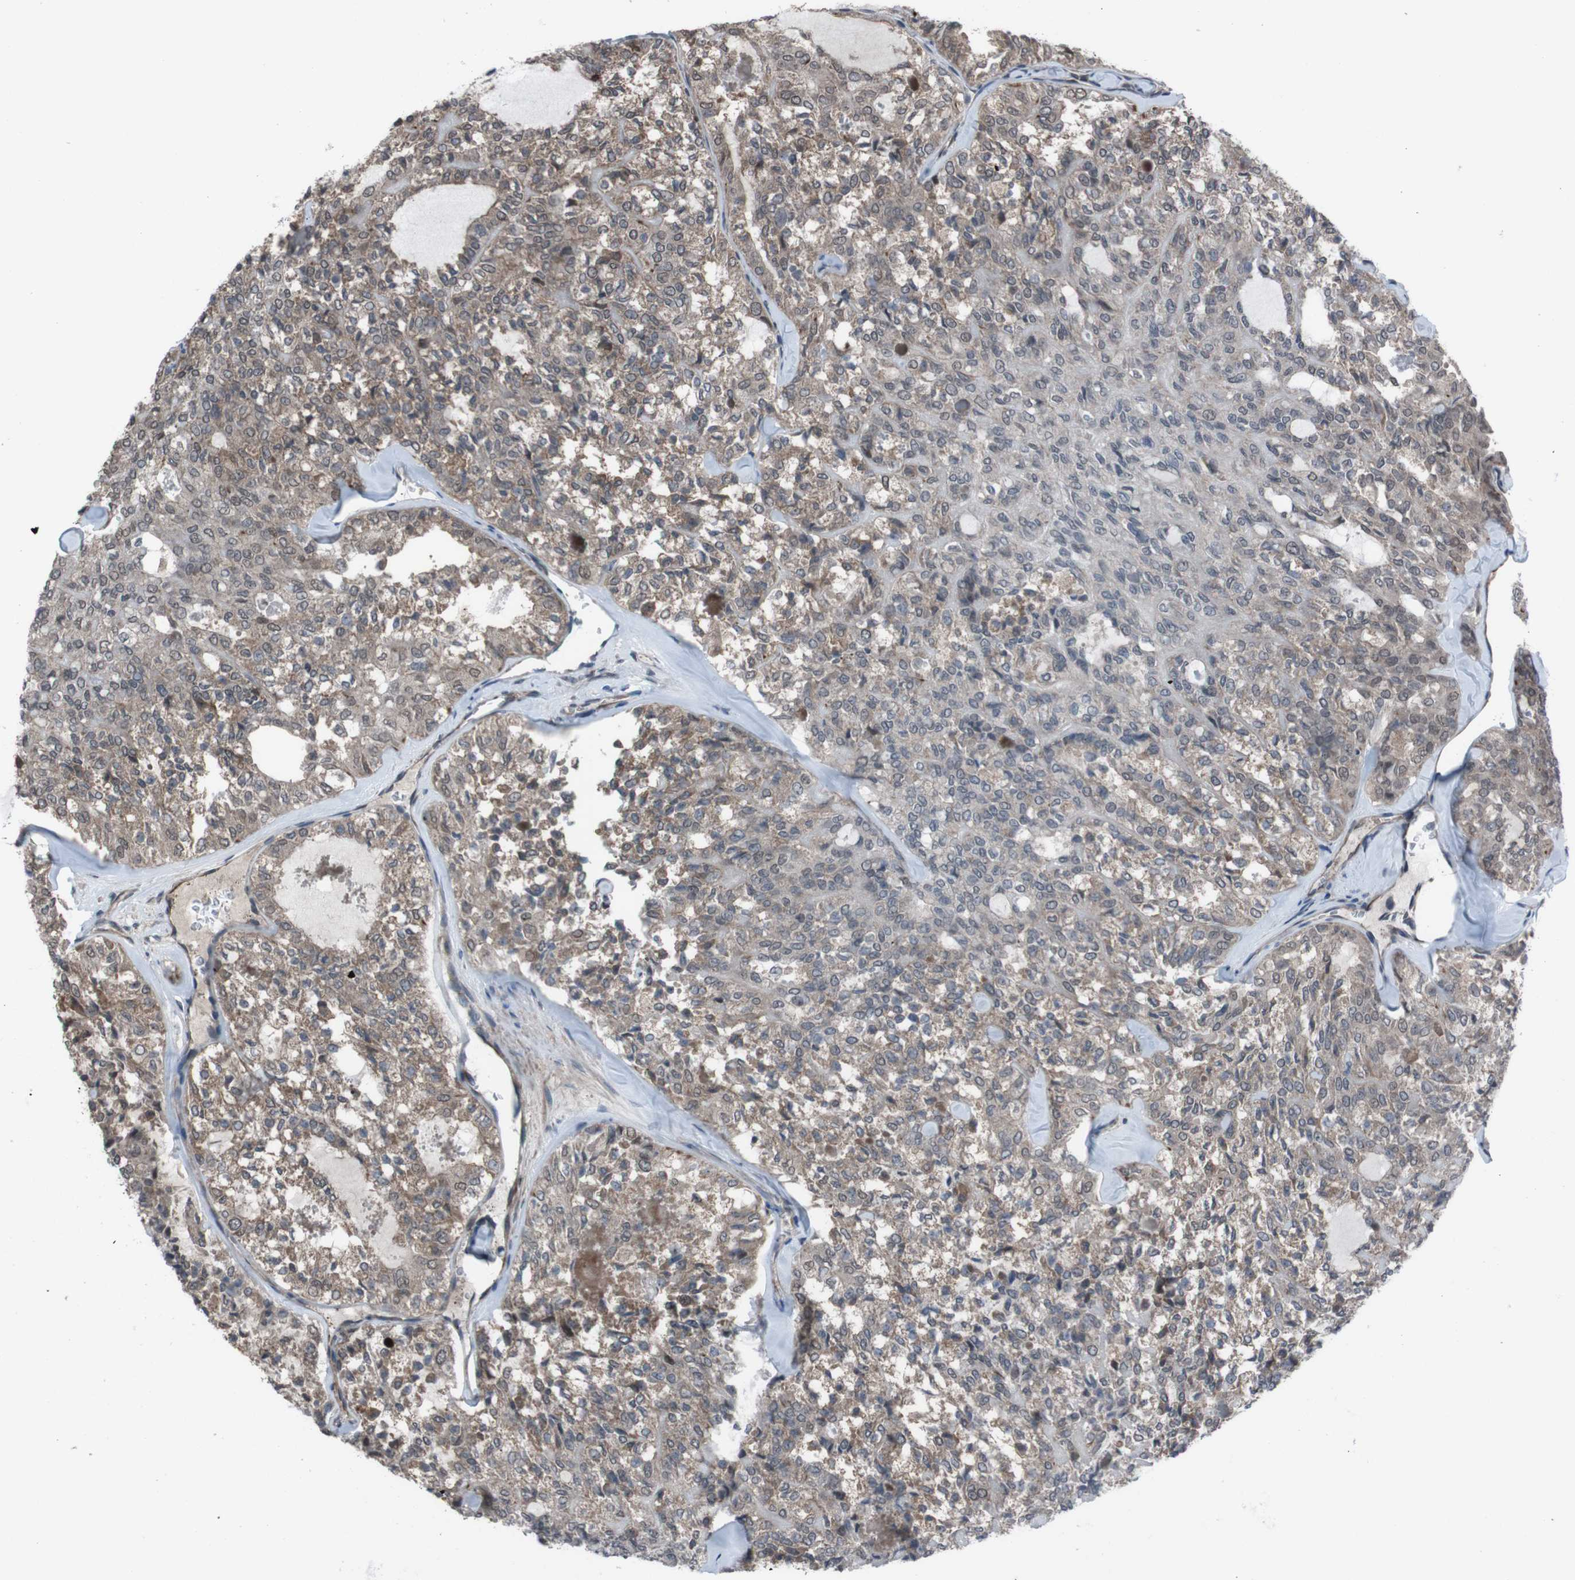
{"staining": {"intensity": "moderate", "quantity": "25%-75%", "location": "cytoplasmic/membranous"}, "tissue": "thyroid cancer", "cell_type": "Tumor cells", "image_type": "cancer", "snomed": [{"axis": "morphology", "description": "Follicular adenoma carcinoma, NOS"}, {"axis": "topography", "description": "Thyroid gland"}], "caption": "A medium amount of moderate cytoplasmic/membranous positivity is present in approximately 25%-75% of tumor cells in thyroid follicular adenoma carcinoma tissue. (DAB (3,3'-diaminobenzidine) = brown stain, brightfield microscopy at high magnification).", "gene": "SS18L1", "patient": {"sex": "male", "age": 75}}